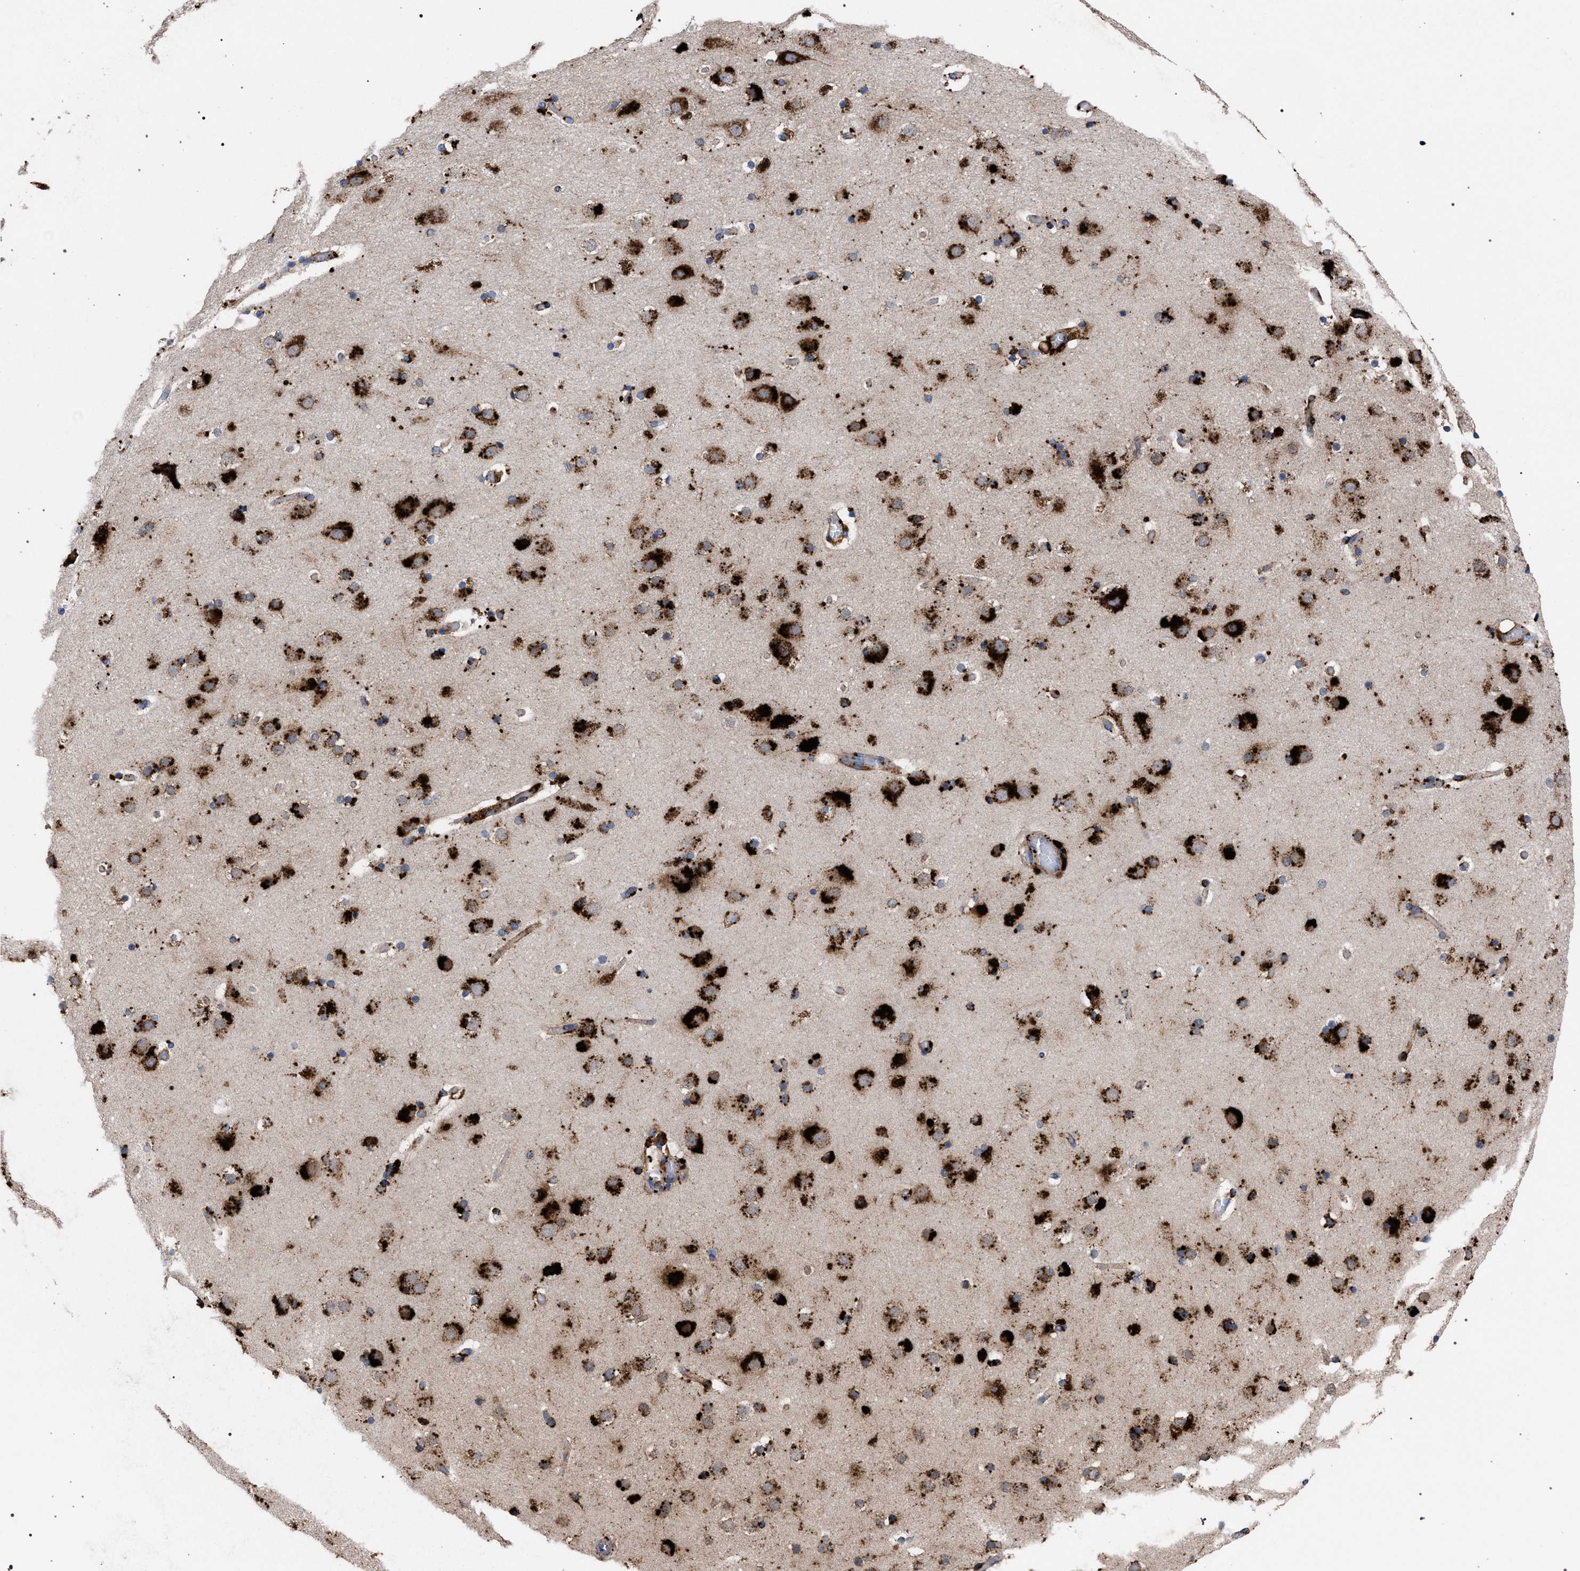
{"staining": {"intensity": "weak", "quantity": ">75%", "location": "cytoplasmic/membranous"}, "tissue": "cerebral cortex", "cell_type": "Endothelial cells", "image_type": "normal", "snomed": [{"axis": "morphology", "description": "Normal tissue, NOS"}, {"axis": "topography", "description": "Cerebral cortex"}], "caption": "Normal cerebral cortex was stained to show a protein in brown. There is low levels of weak cytoplasmic/membranous expression in about >75% of endothelial cells. The staining is performed using DAB (3,3'-diaminobenzidine) brown chromogen to label protein expression. The nuclei are counter-stained blue using hematoxylin.", "gene": "PPT1", "patient": {"sex": "male", "age": 57}}